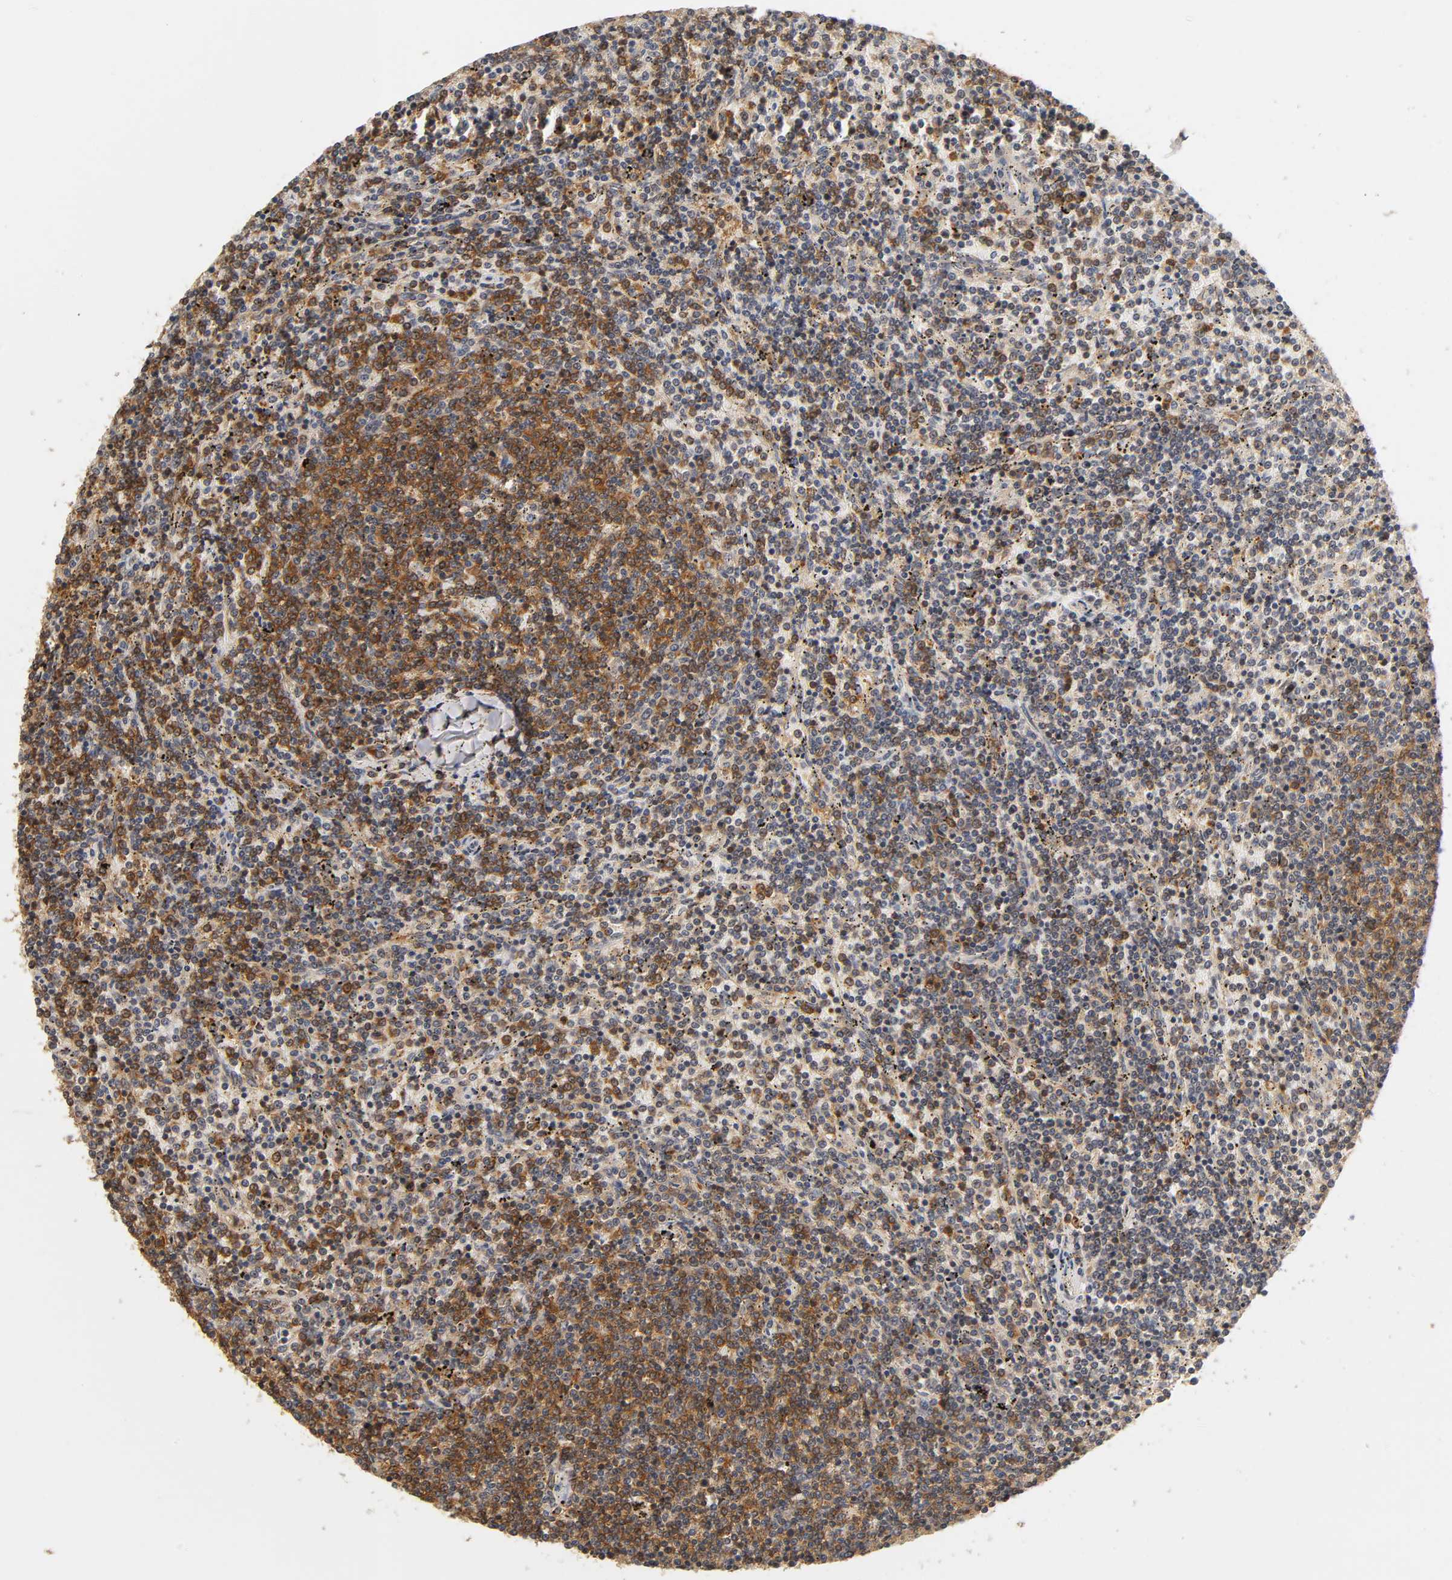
{"staining": {"intensity": "strong", "quantity": "25%-75%", "location": "cytoplasmic/membranous,nuclear"}, "tissue": "lymphoma", "cell_type": "Tumor cells", "image_type": "cancer", "snomed": [{"axis": "morphology", "description": "Malignant lymphoma, non-Hodgkin's type, Low grade"}, {"axis": "topography", "description": "Spleen"}], "caption": "Lymphoma stained for a protein (brown) displays strong cytoplasmic/membranous and nuclear positive expression in approximately 25%-75% of tumor cells.", "gene": "ACTR2", "patient": {"sex": "female", "age": 50}}